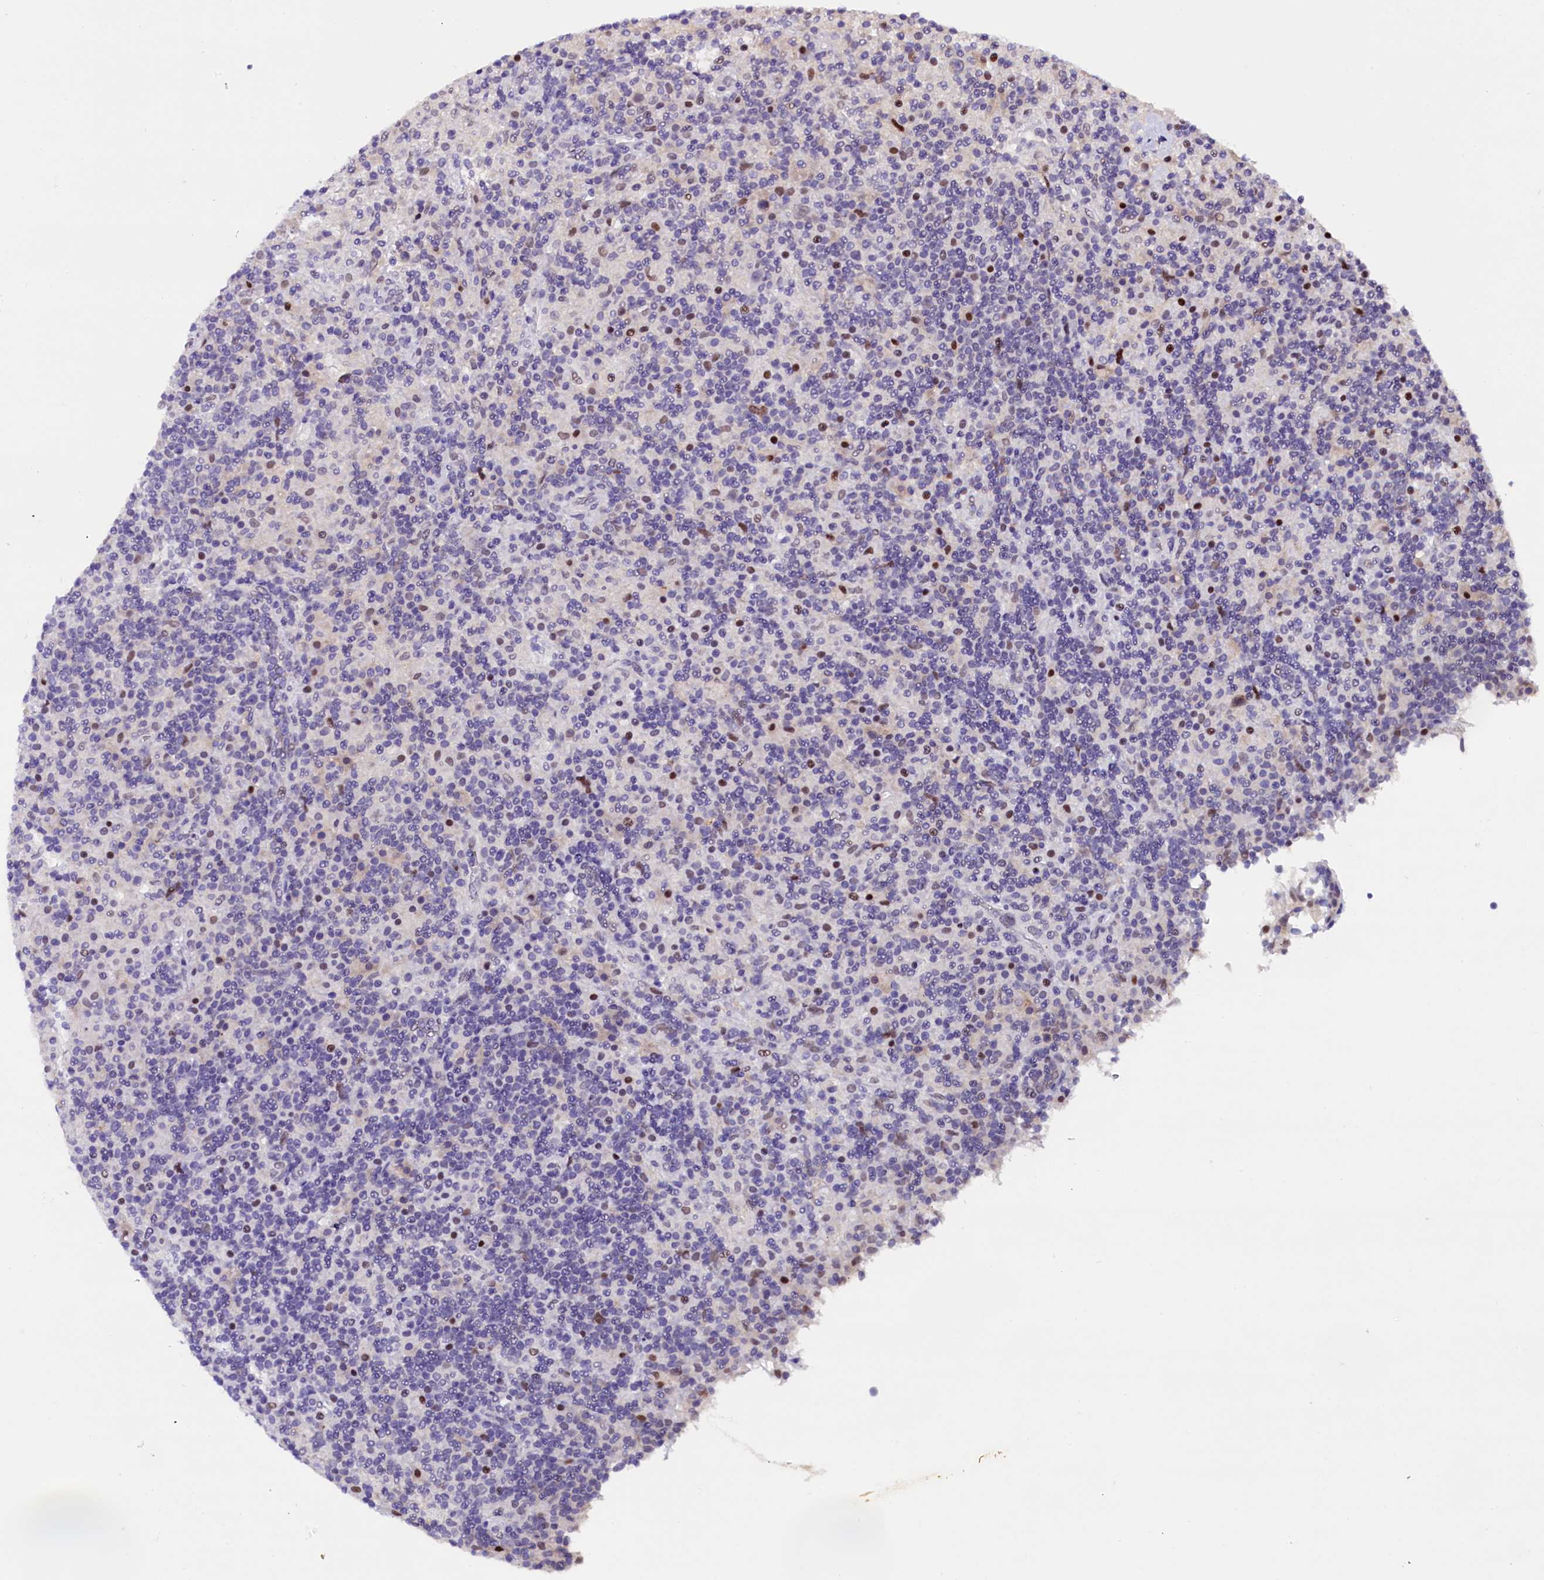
{"staining": {"intensity": "negative", "quantity": "none", "location": "none"}, "tissue": "lymphoma", "cell_type": "Tumor cells", "image_type": "cancer", "snomed": [{"axis": "morphology", "description": "Hodgkin's disease, NOS"}, {"axis": "topography", "description": "Lymph node"}], "caption": "Tumor cells are negative for brown protein staining in Hodgkin's disease.", "gene": "IQCN", "patient": {"sex": "male", "age": 70}}